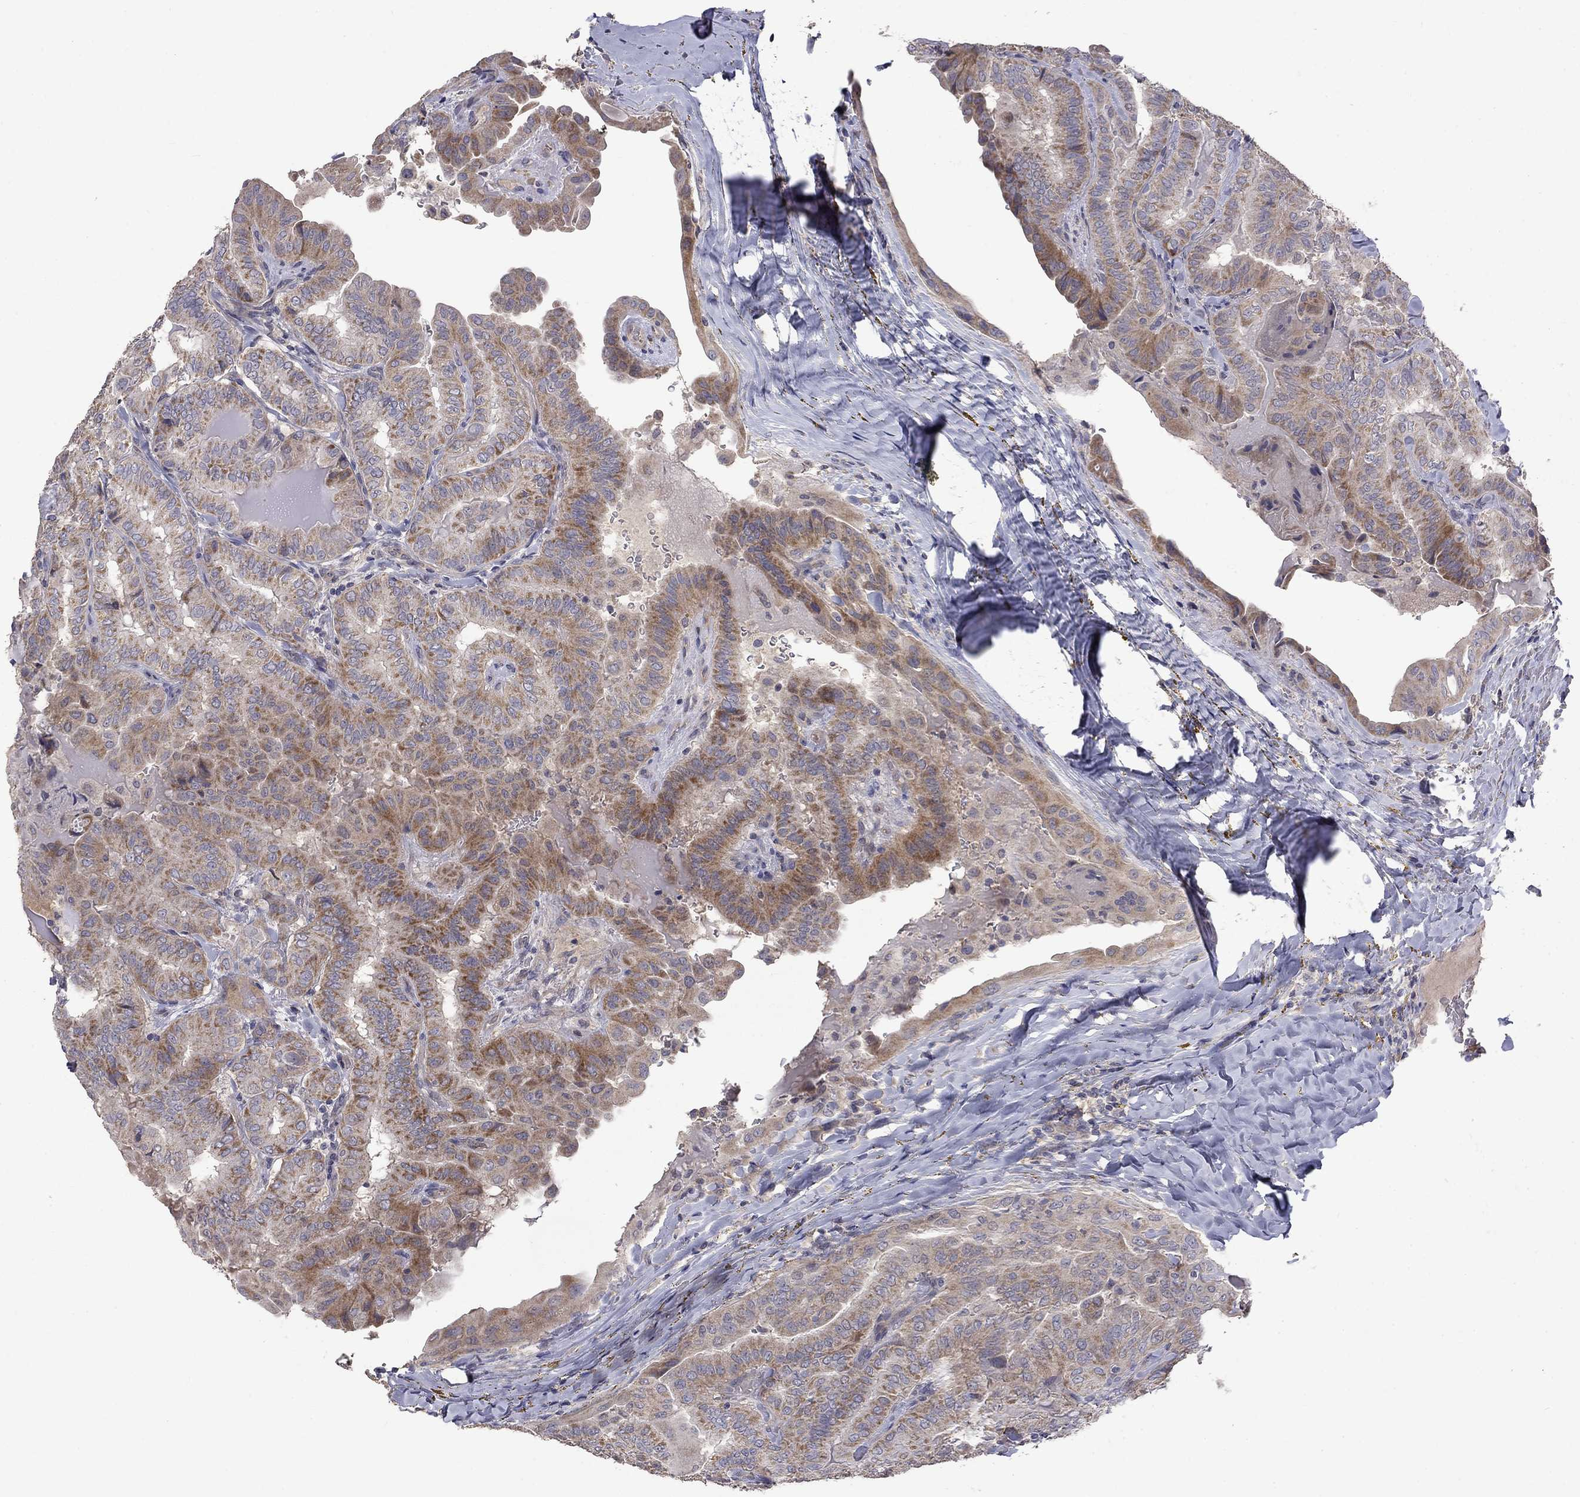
{"staining": {"intensity": "moderate", "quantity": "25%-75%", "location": "cytoplasmic/membranous"}, "tissue": "thyroid cancer", "cell_type": "Tumor cells", "image_type": "cancer", "snomed": [{"axis": "morphology", "description": "Papillary adenocarcinoma, NOS"}, {"axis": "topography", "description": "Thyroid gland"}], "caption": "An image showing moderate cytoplasmic/membranous expression in approximately 25%-75% of tumor cells in thyroid papillary adenocarcinoma, as visualized by brown immunohistochemical staining.", "gene": "SLC39A14", "patient": {"sex": "female", "age": 68}}